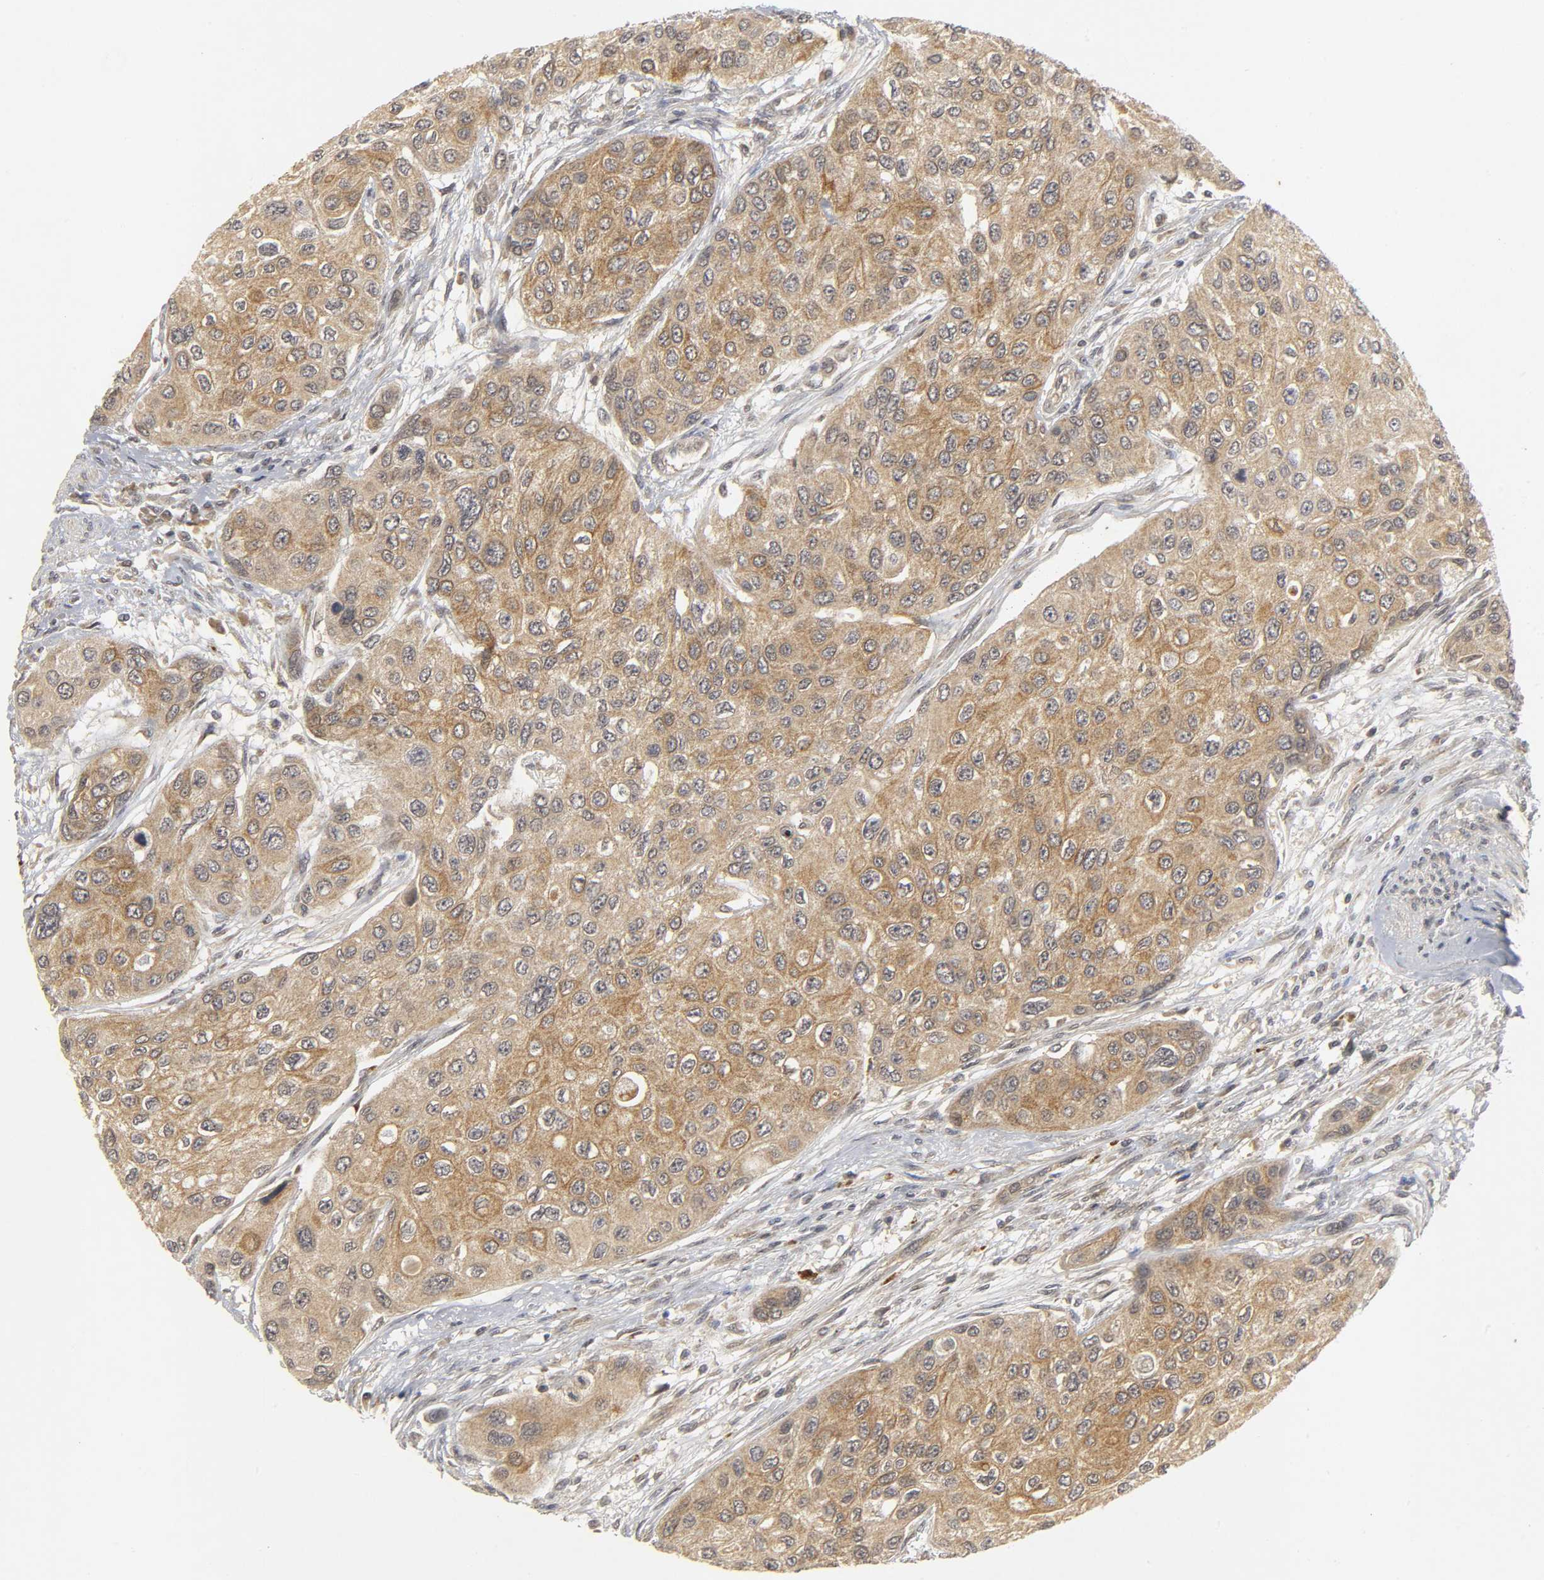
{"staining": {"intensity": "moderate", "quantity": ">75%", "location": "cytoplasmic/membranous"}, "tissue": "urothelial cancer", "cell_type": "Tumor cells", "image_type": "cancer", "snomed": [{"axis": "morphology", "description": "Urothelial carcinoma, High grade"}, {"axis": "topography", "description": "Urinary bladder"}], "caption": "Urothelial carcinoma (high-grade) stained with a brown dye demonstrates moderate cytoplasmic/membranous positive expression in approximately >75% of tumor cells.", "gene": "TRAF6", "patient": {"sex": "female", "age": 56}}